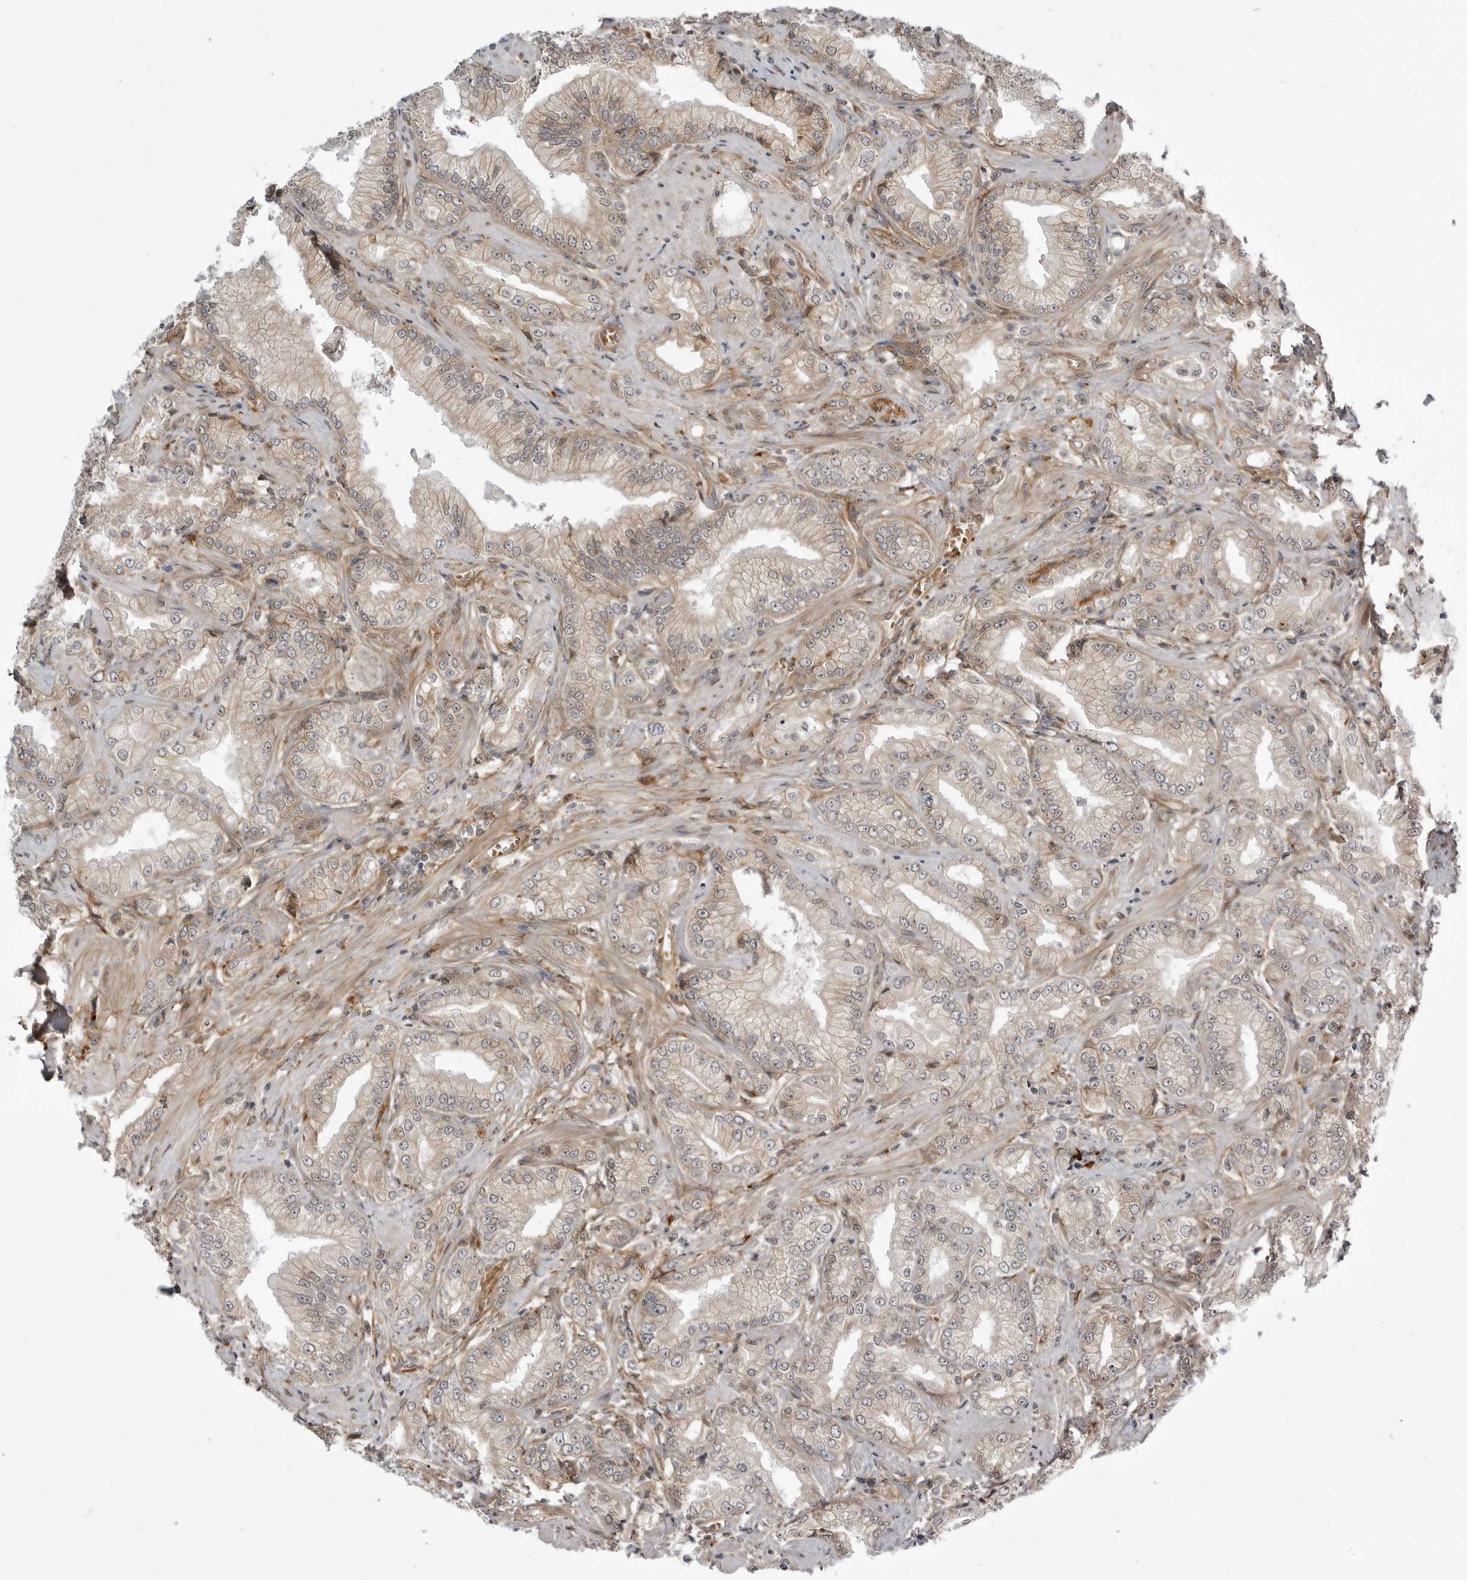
{"staining": {"intensity": "weak", "quantity": "<25%", "location": "cytoplasmic/membranous"}, "tissue": "prostate cancer", "cell_type": "Tumor cells", "image_type": "cancer", "snomed": [{"axis": "morphology", "description": "Adenocarcinoma, Low grade"}, {"axis": "topography", "description": "Prostate"}], "caption": "The immunohistochemistry histopathology image has no significant staining in tumor cells of prostate cancer tissue.", "gene": "ARL5A", "patient": {"sex": "male", "age": 62}}